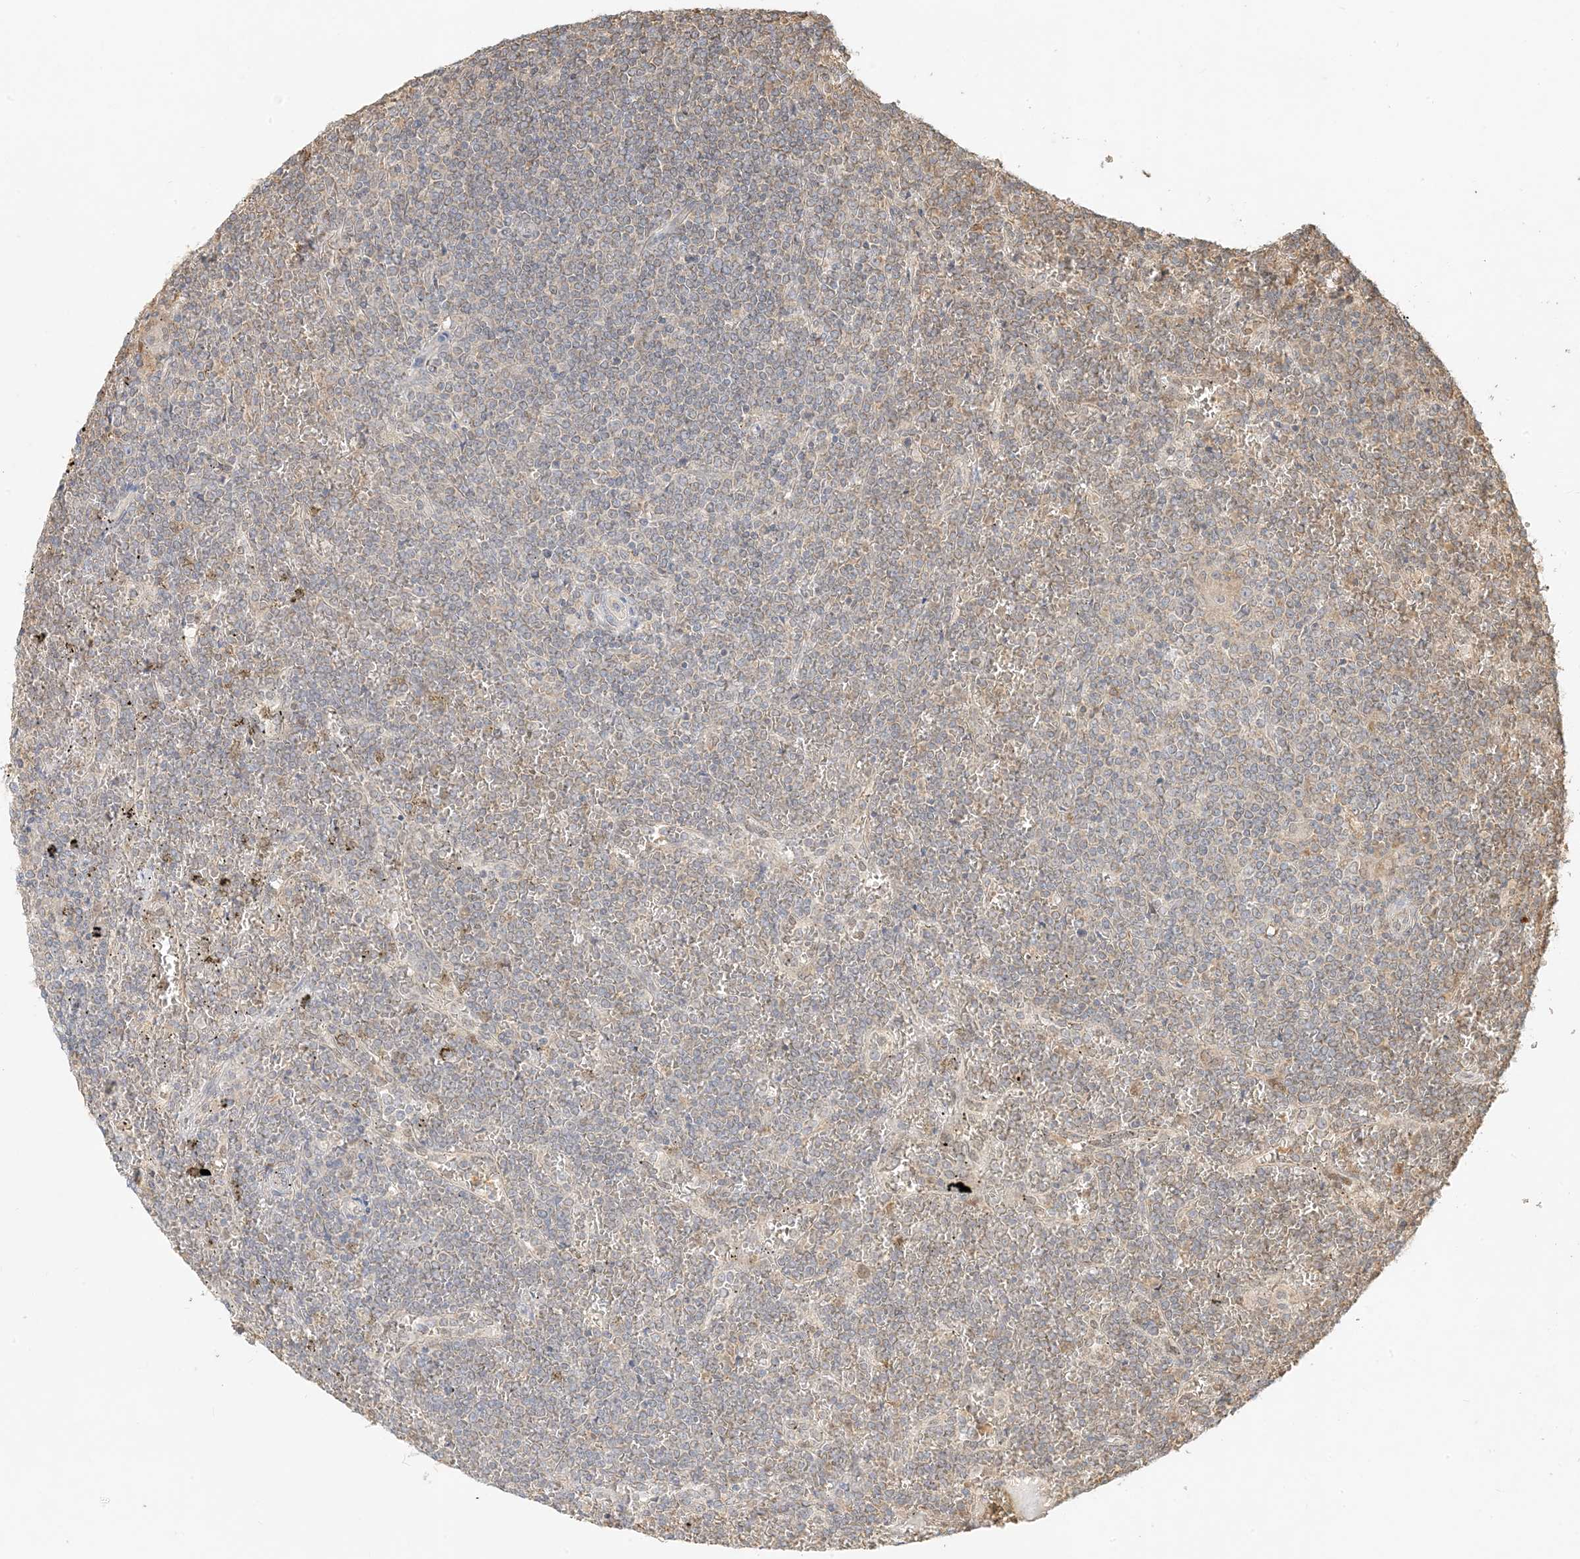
{"staining": {"intensity": "weak", "quantity": "25%-75%", "location": "cytoplasmic/membranous"}, "tissue": "lymphoma", "cell_type": "Tumor cells", "image_type": "cancer", "snomed": [{"axis": "morphology", "description": "Malignant lymphoma, non-Hodgkin's type, Low grade"}, {"axis": "topography", "description": "Spleen"}], "caption": "Immunohistochemical staining of human low-grade malignant lymphoma, non-Hodgkin's type demonstrates low levels of weak cytoplasmic/membranous staining in about 25%-75% of tumor cells.", "gene": "MCOLN1", "patient": {"sex": "female", "age": 19}}